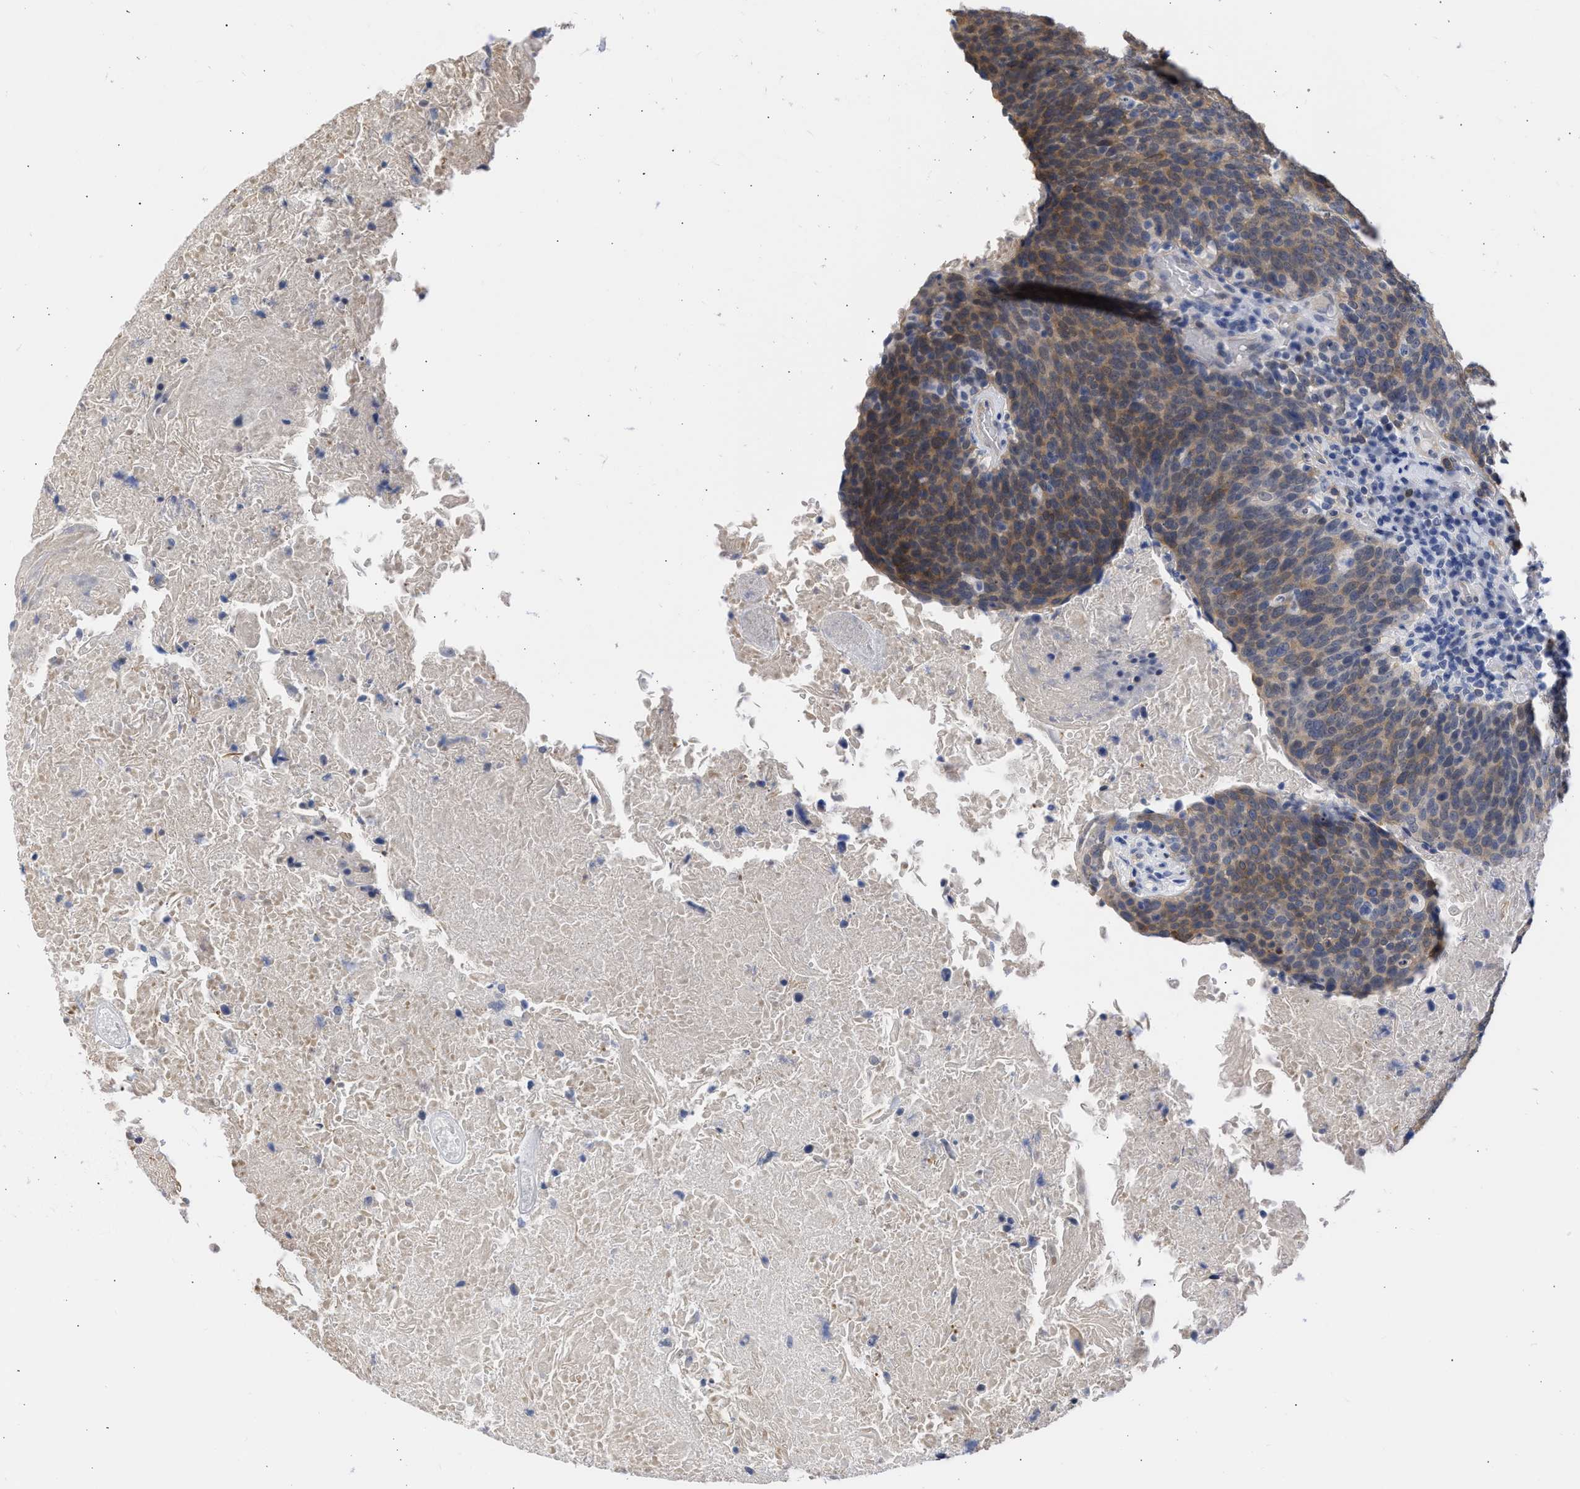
{"staining": {"intensity": "moderate", "quantity": "25%-75%", "location": "cytoplasmic/membranous"}, "tissue": "head and neck cancer", "cell_type": "Tumor cells", "image_type": "cancer", "snomed": [{"axis": "morphology", "description": "Squamous cell carcinoma, NOS"}, {"axis": "morphology", "description": "Squamous cell carcinoma, metastatic, NOS"}, {"axis": "topography", "description": "Lymph node"}, {"axis": "topography", "description": "Head-Neck"}], "caption": "DAB (3,3'-diaminobenzidine) immunohistochemical staining of human head and neck cancer (metastatic squamous cell carcinoma) demonstrates moderate cytoplasmic/membranous protein staining in approximately 25%-75% of tumor cells.", "gene": "THRA", "patient": {"sex": "male", "age": 62}}